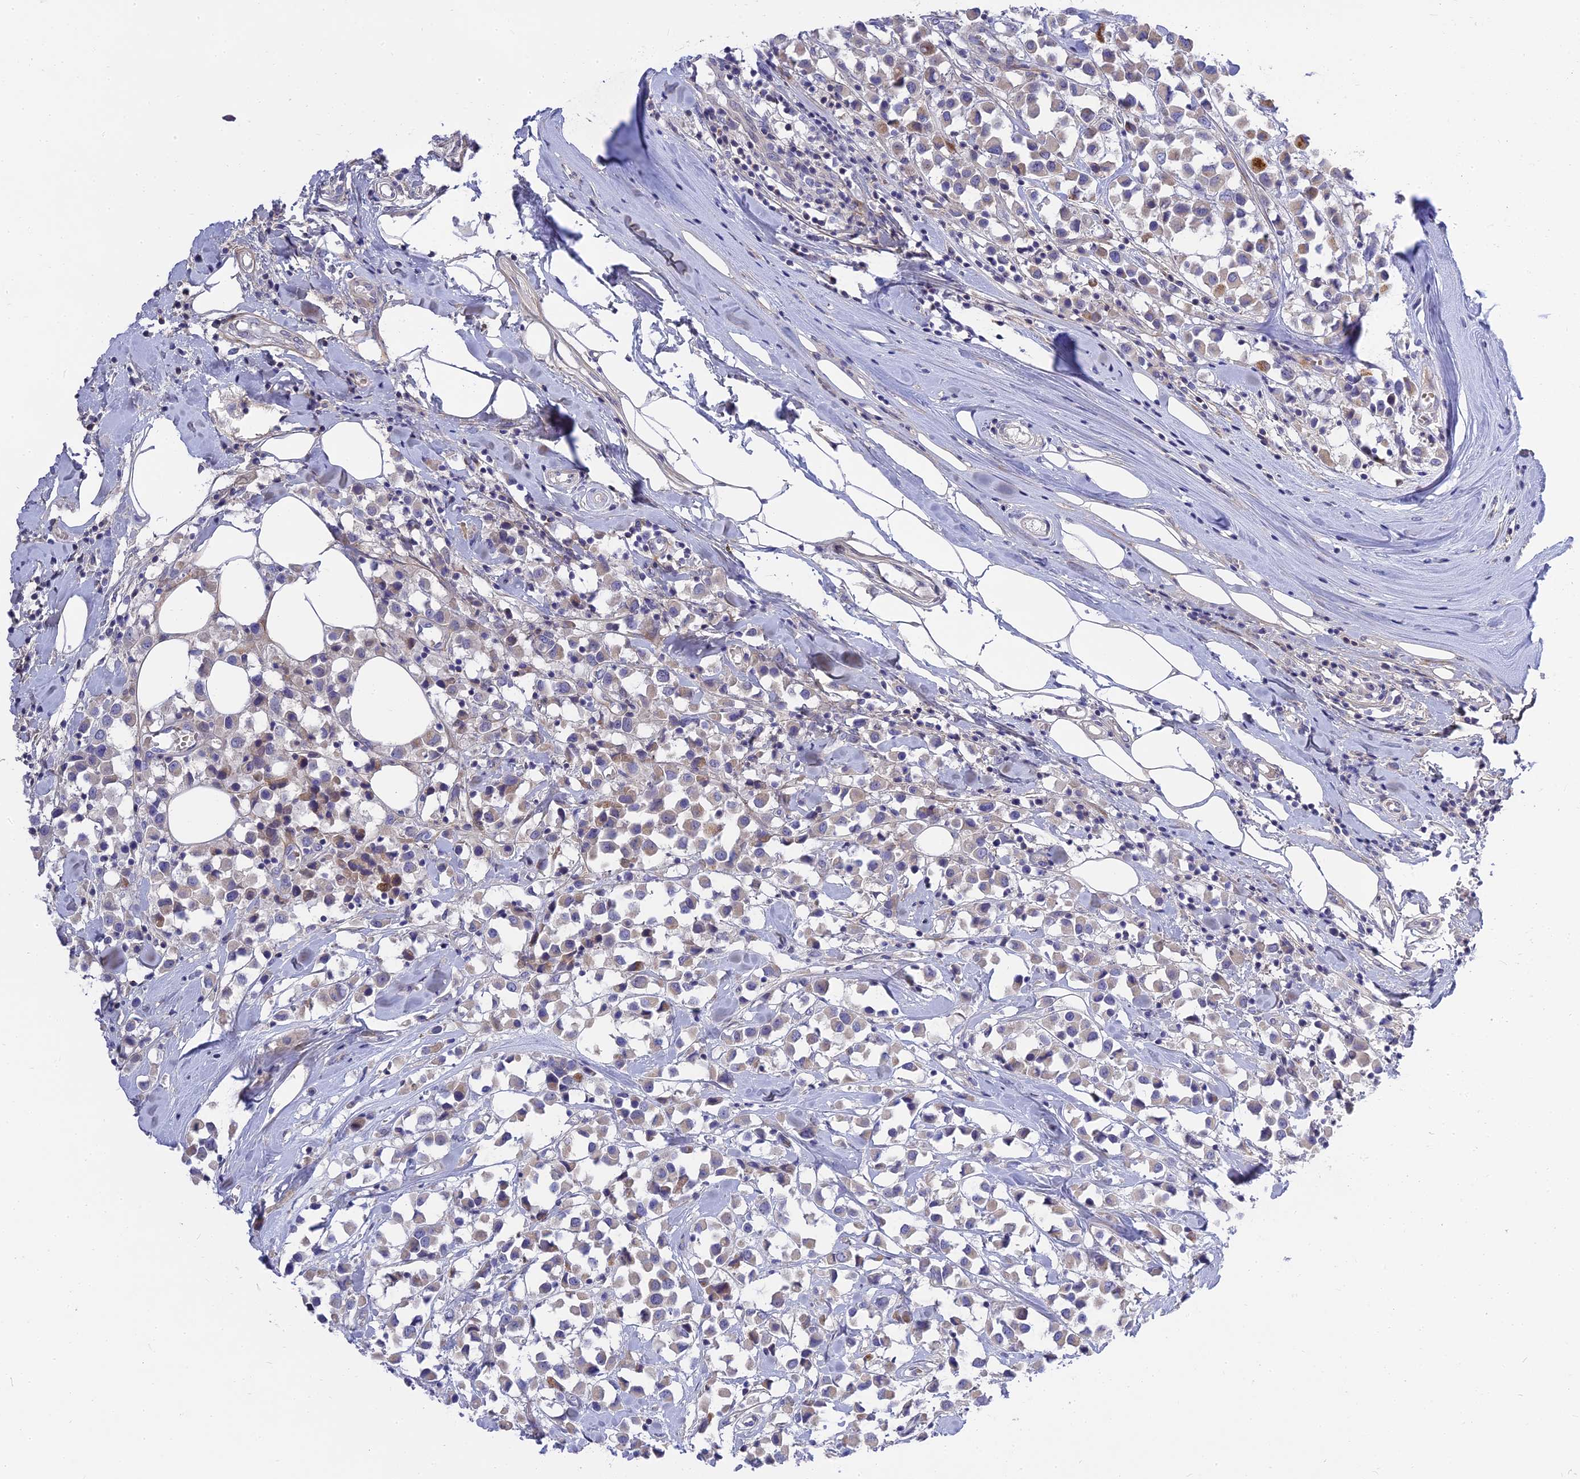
{"staining": {"intensity": "negative", "quantity": "none", "location": "none"}, "tissue": "breast cancer", "cell_type": "Tumor cells", "image_type": "cancer", "snomed": [{"axis": "morphology", "description": "Duct carcinoma"}, {"axis": "topography", "description": "Breast"}], "caption": "Photomicrograph shows no significant protein expression in tumor cells of breast cancer (intraductal carcinoma).", "gene": "MBD3L1", "patient": {"sex": "female", "age": 61}}